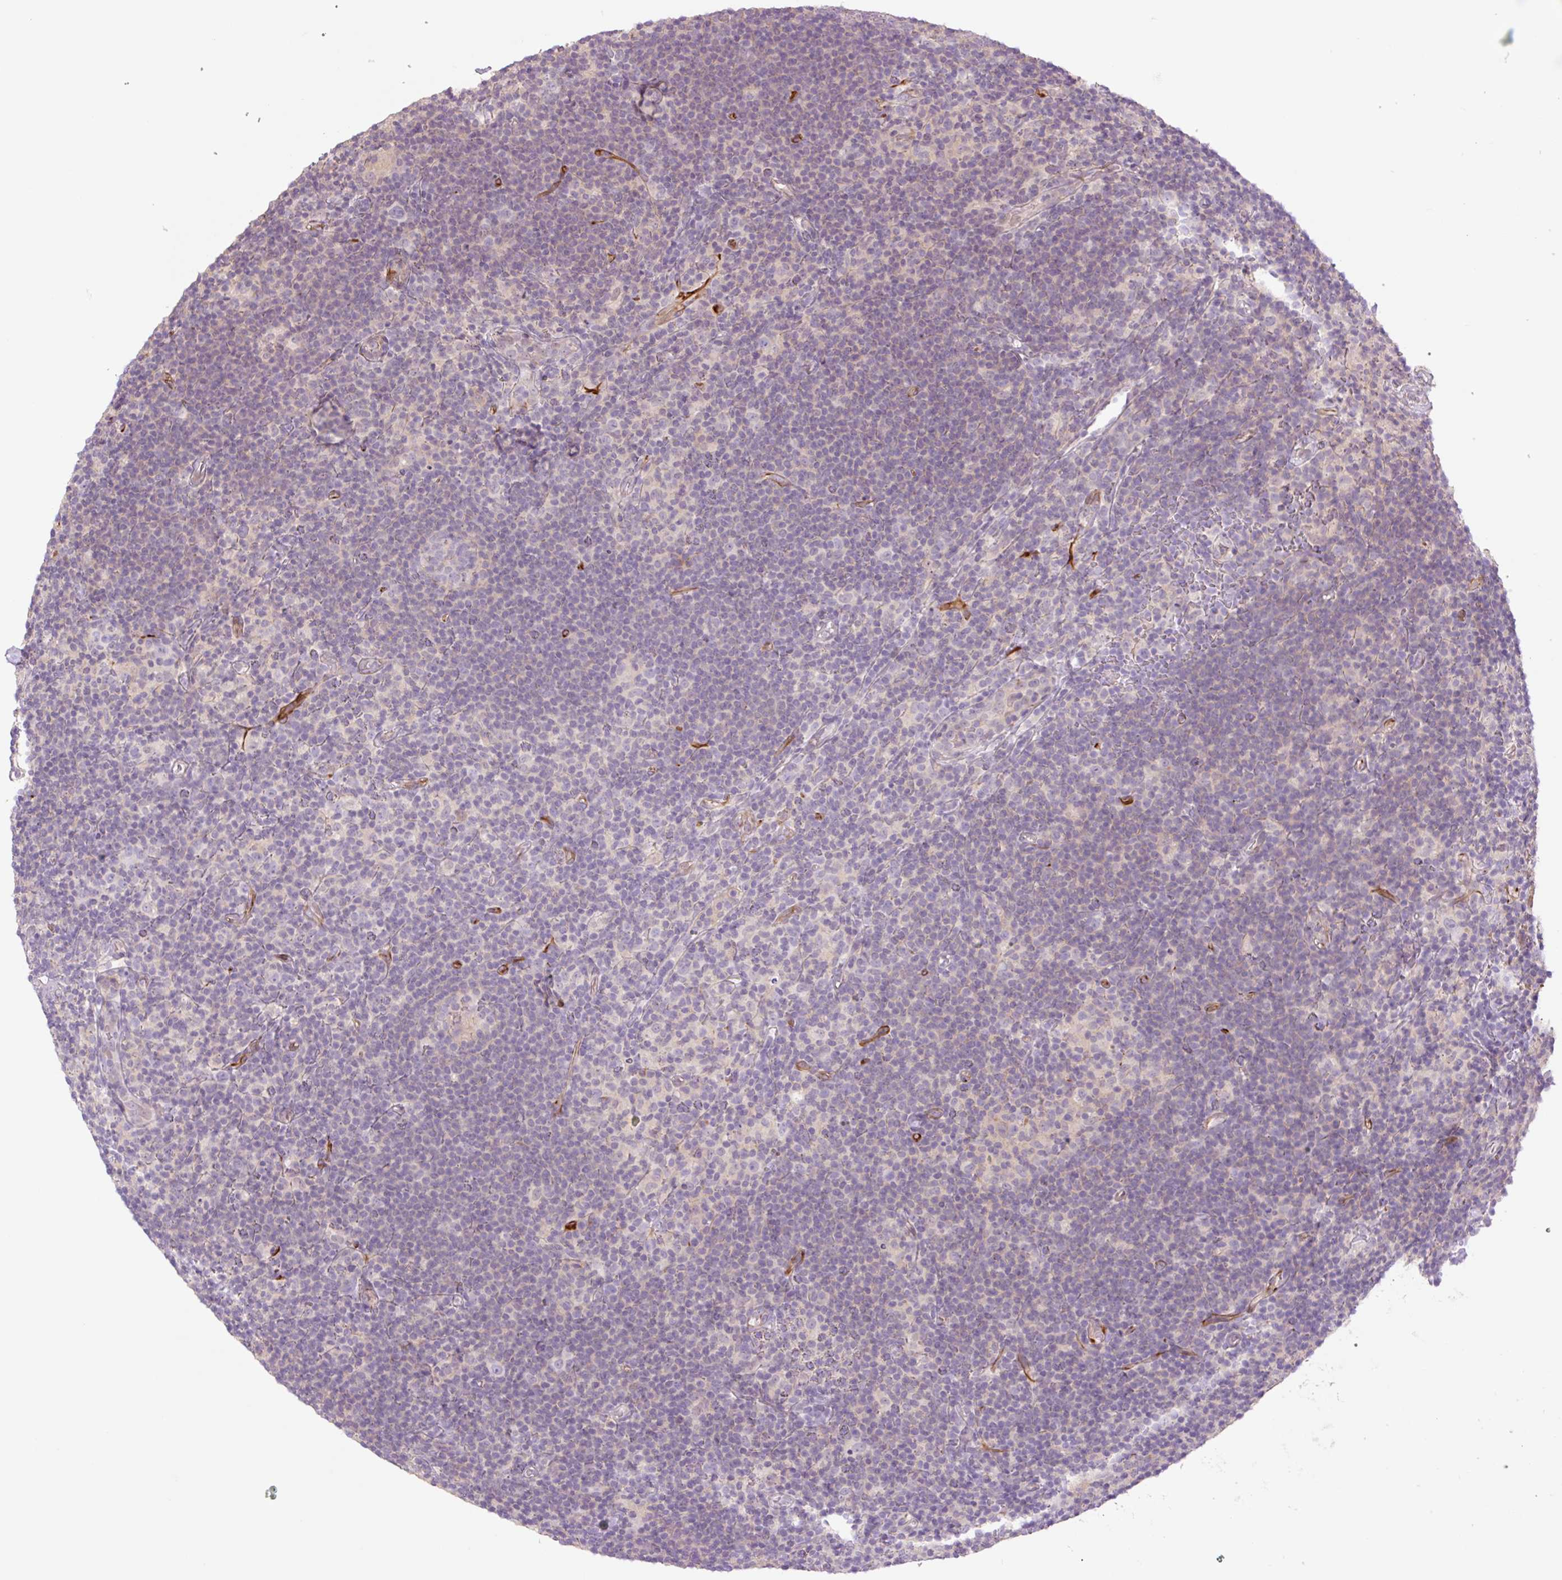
{"staining": {"intensity": "negative", "quantity": "none", "location": "none"}, "tissue": "lymphoma", "cell_type": "Tumor cells", "image_type": "cancer", "snomed": [{"axis": "morphology", "description": "Hodgkin's disease, NOS"}, {"axis": "topography", "description": "Lymph node"}], "caption": "Immunohistochemical staining of human Hodgkin's disease reveals no significant positivity in tumor cells. Brightfield microscopy of IHC stained with DAB (3,3'-diaminobenzidine) (brown) and hematoxylin (blue), captured at high magnification.", "gene": "ZFYVE21", "patient": {"sex": "female", "age": 57}}